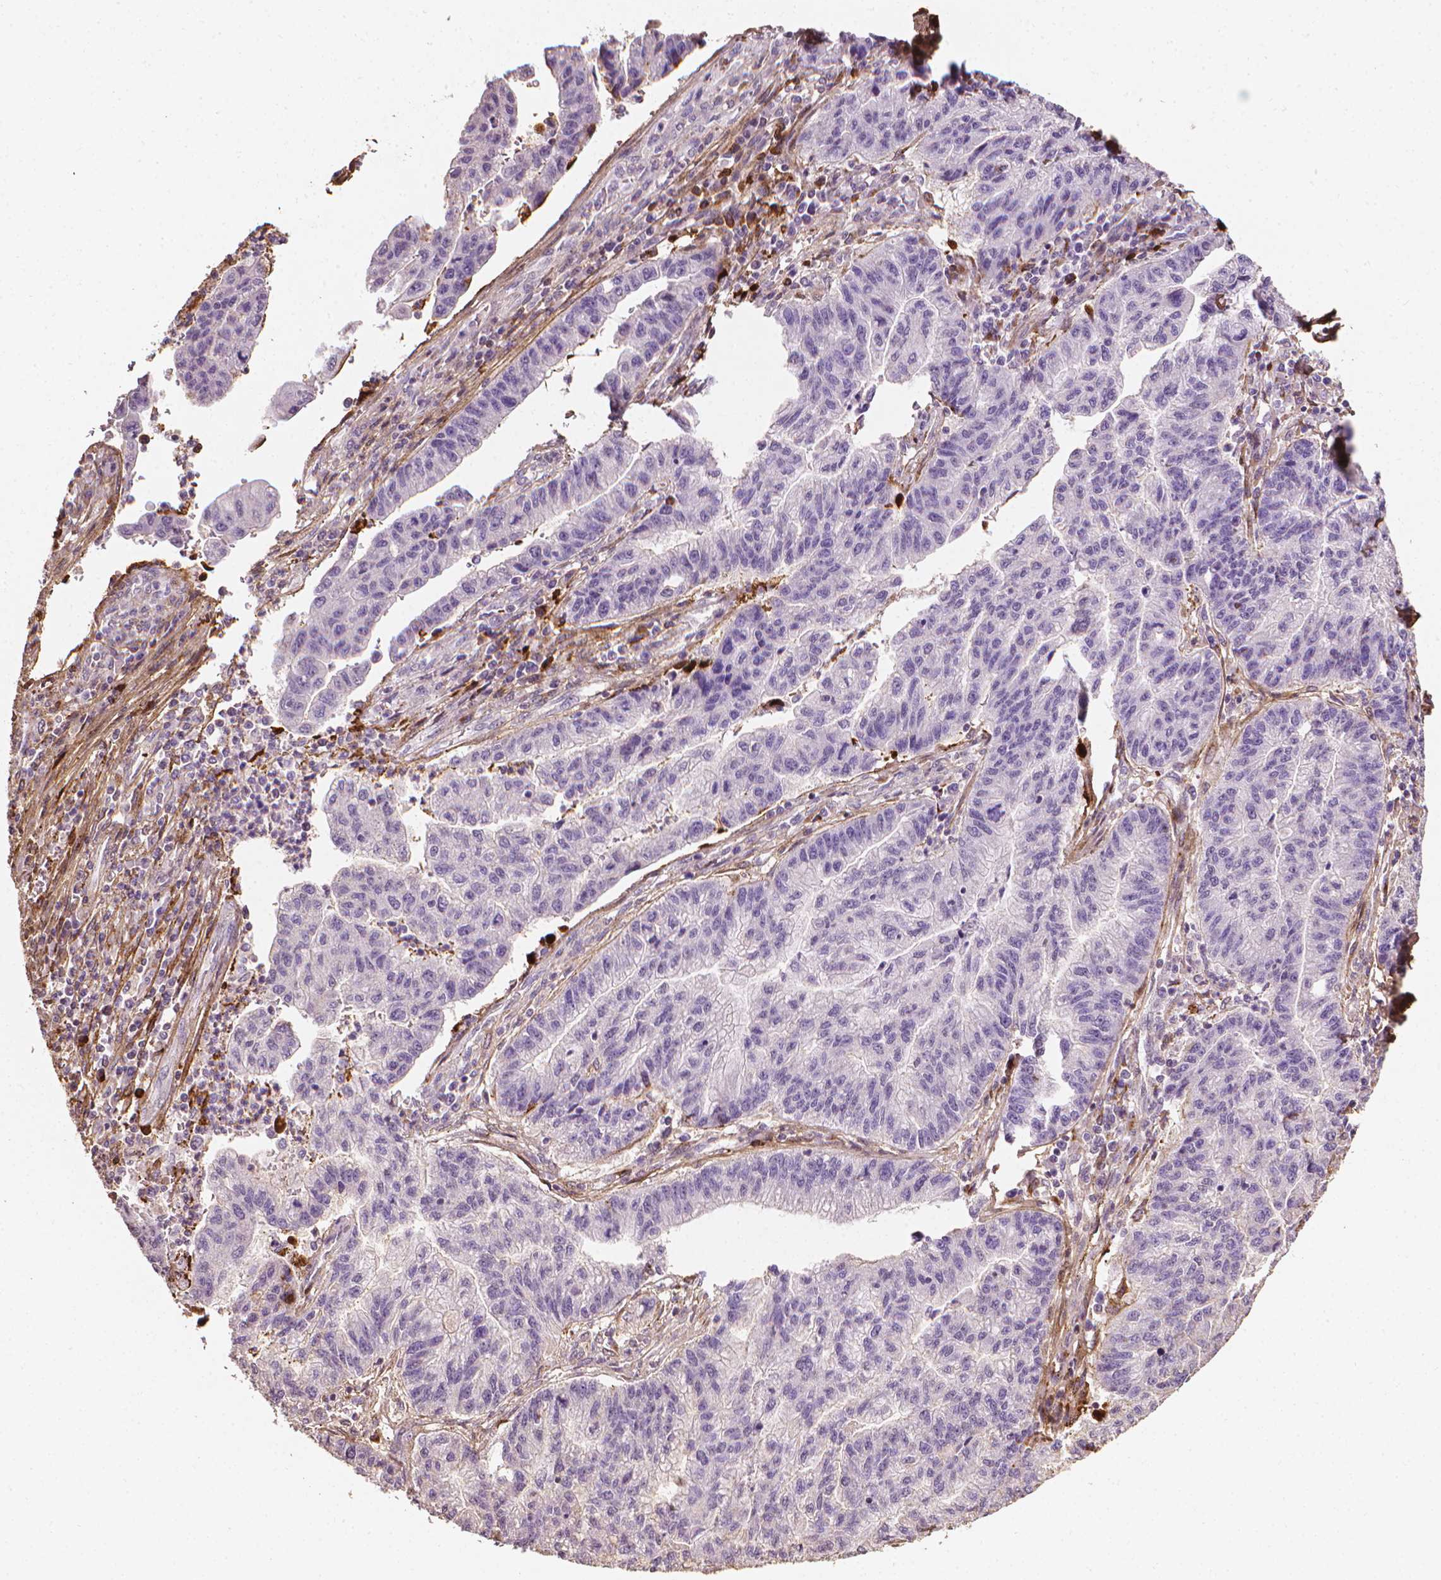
{"staining": {"intensity": "negative", "quantity": "none", "location": "none"}, "tissue": "stomach cancer", "cell_type": "Tumor cells", "image_type": "cancer", "snomed": [{"axis": "morphology", "description": "Adenocarcinoma, NOS"}, {"axis": "topography", "description": "Stomach"}], "caption": "An IHC micrograph of adenocarcinoma (stomach) is shown. There is no staining in tumor cells of adenocarcinoma (stomach).", "gene": "DCN", "patient": {"sex": "male", "age": 83}}